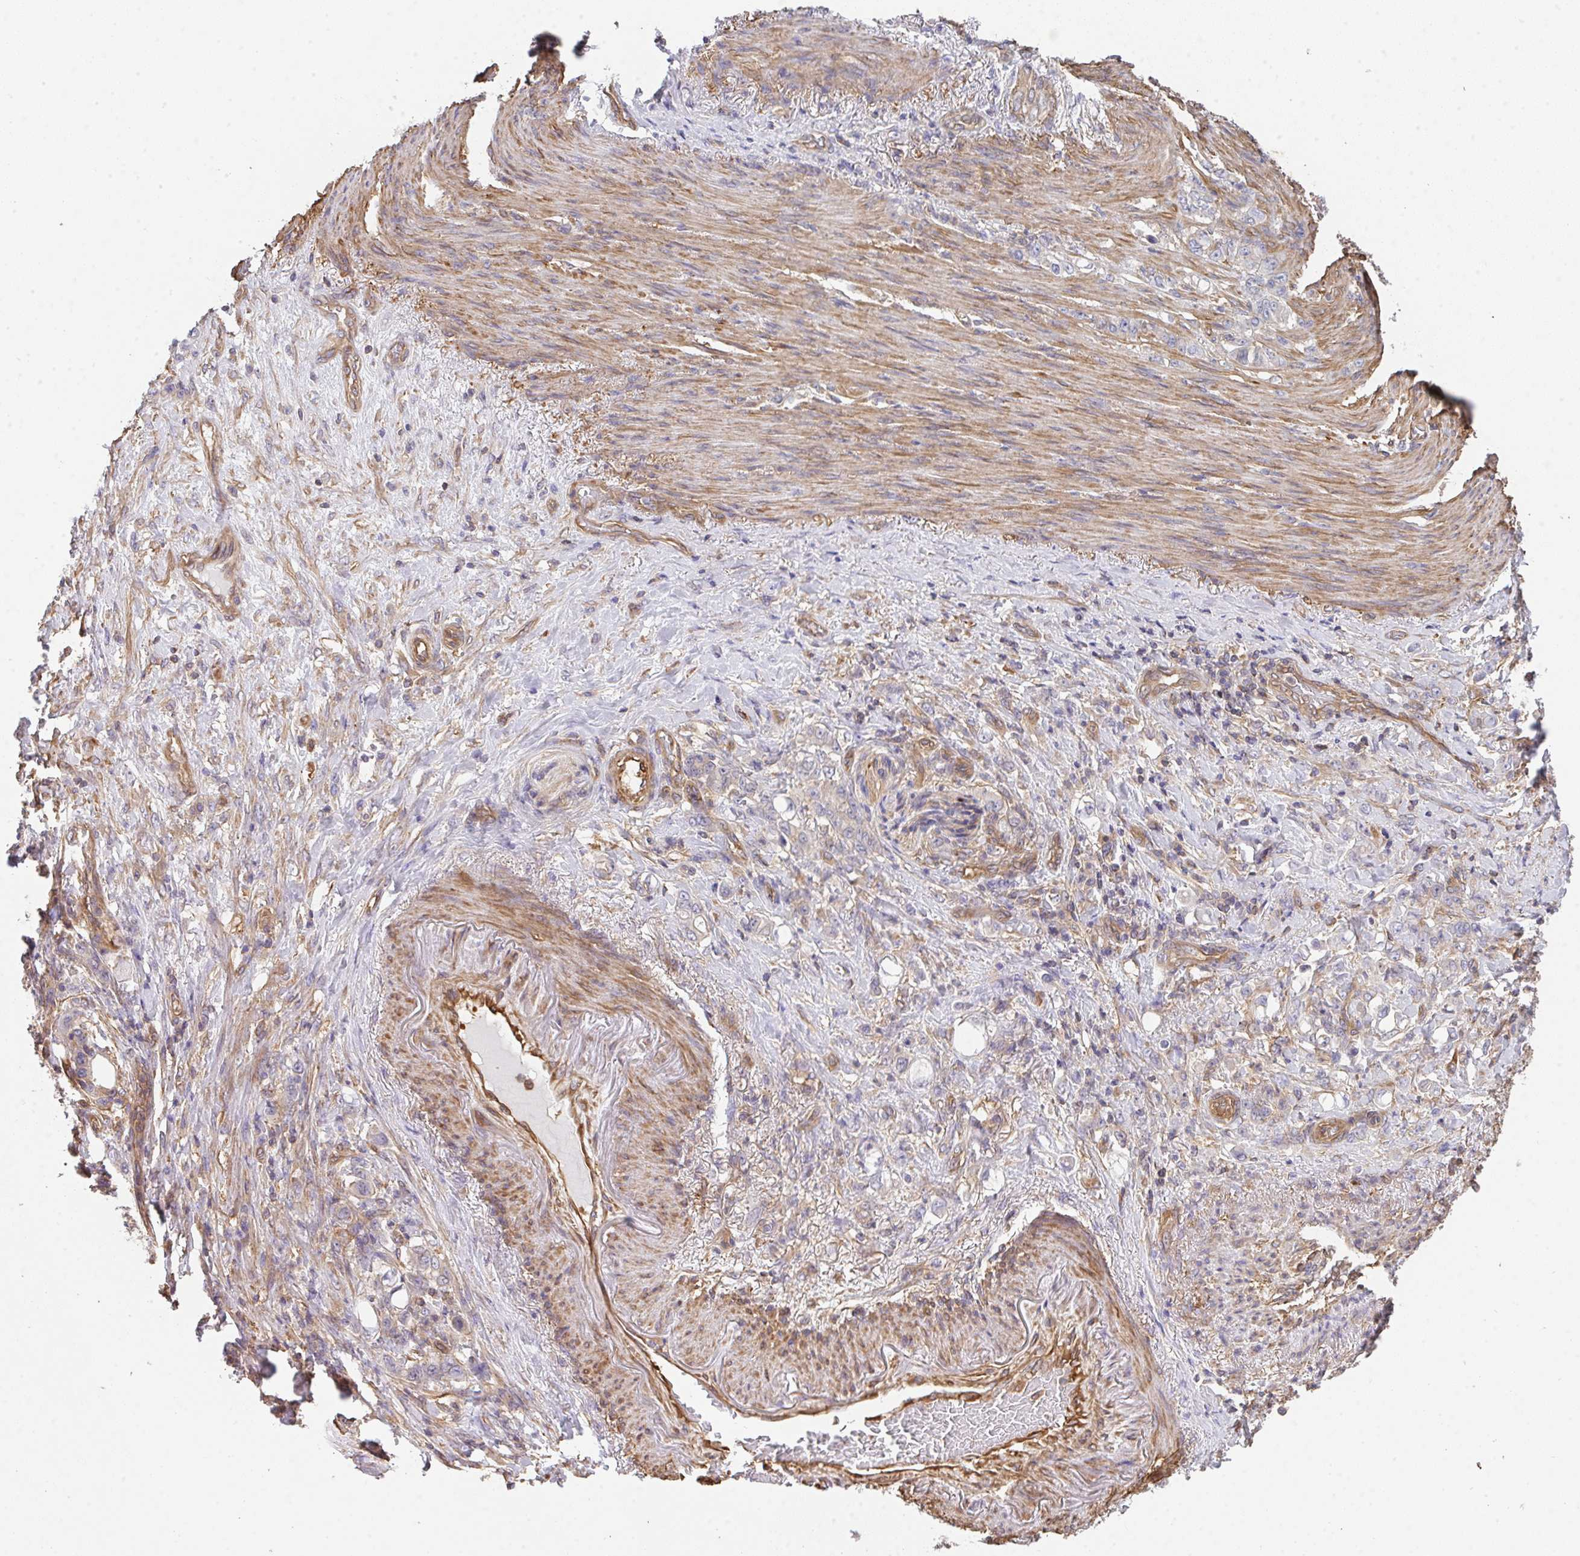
{"staining": {"intensity": "negative", "quantity": "none", "location": "none"}, "tissue": "stomach cancer", "cell_type": "Tumor cells", "image_type": "cancer", "snomed": [{"axis": "morphology", "description": "Adenocarcinoma, NOS"}, {"axis": "topography", "description": "Stomach"}], "caption": "Micrograph shows no protein expression in tumor cells of adenocarcinoma (stomach) tissue. The staining was performed using DAB to visualize the protein expression in brown, while the nuclei were stained in blue with hematoxylin (Magnification: 20x).", "gene": "TMEM229A", "patient": {"sex": "female", "age": 79}}